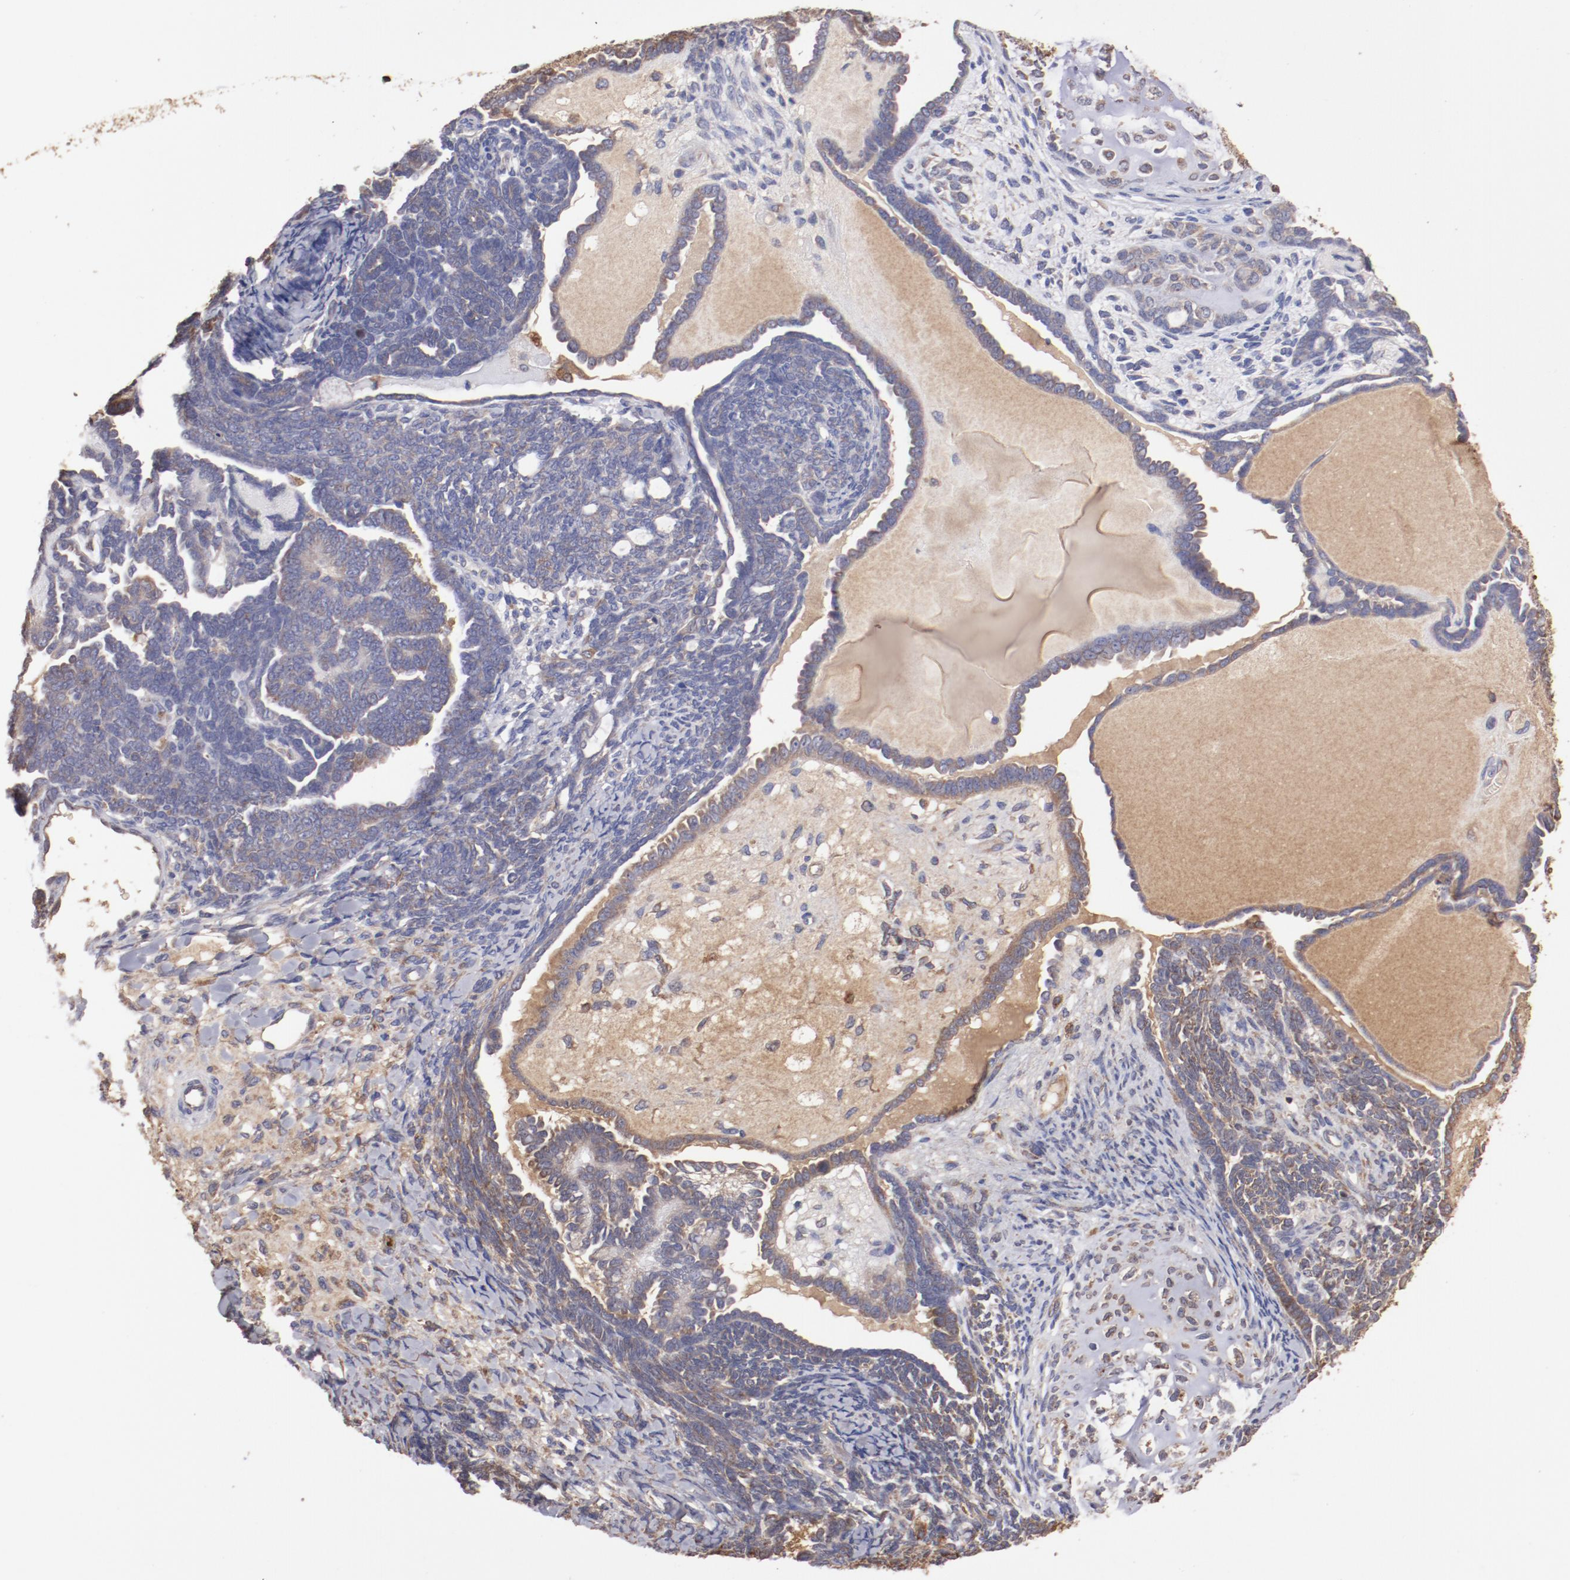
{"staining": {"intensity": "weak", "quantity": "25%-75%", "location": "cytoplasmic/membranous"}, "tissue": "endometrial cancer", "cell_type": "Tumor cells", "image_type": "cancer", "snomed": [{"axis": "morphology", "description": "Neoplasm, malignant, NOS"}, {"axis": "topography", "description": "Endometrium"}], "caption": "Protein staining shows weak cytoplasmic/membranous positivity in about 25%-75% of tumor cells in endometrial neoplasm (malignant). The protein of interest is stained brown, and the nuclei are stained in blue (DAB IHC with brightfield microscopy, high magnification).", "gene": "NFKBIE", "patient": {"sex": "female", "age": 74}}